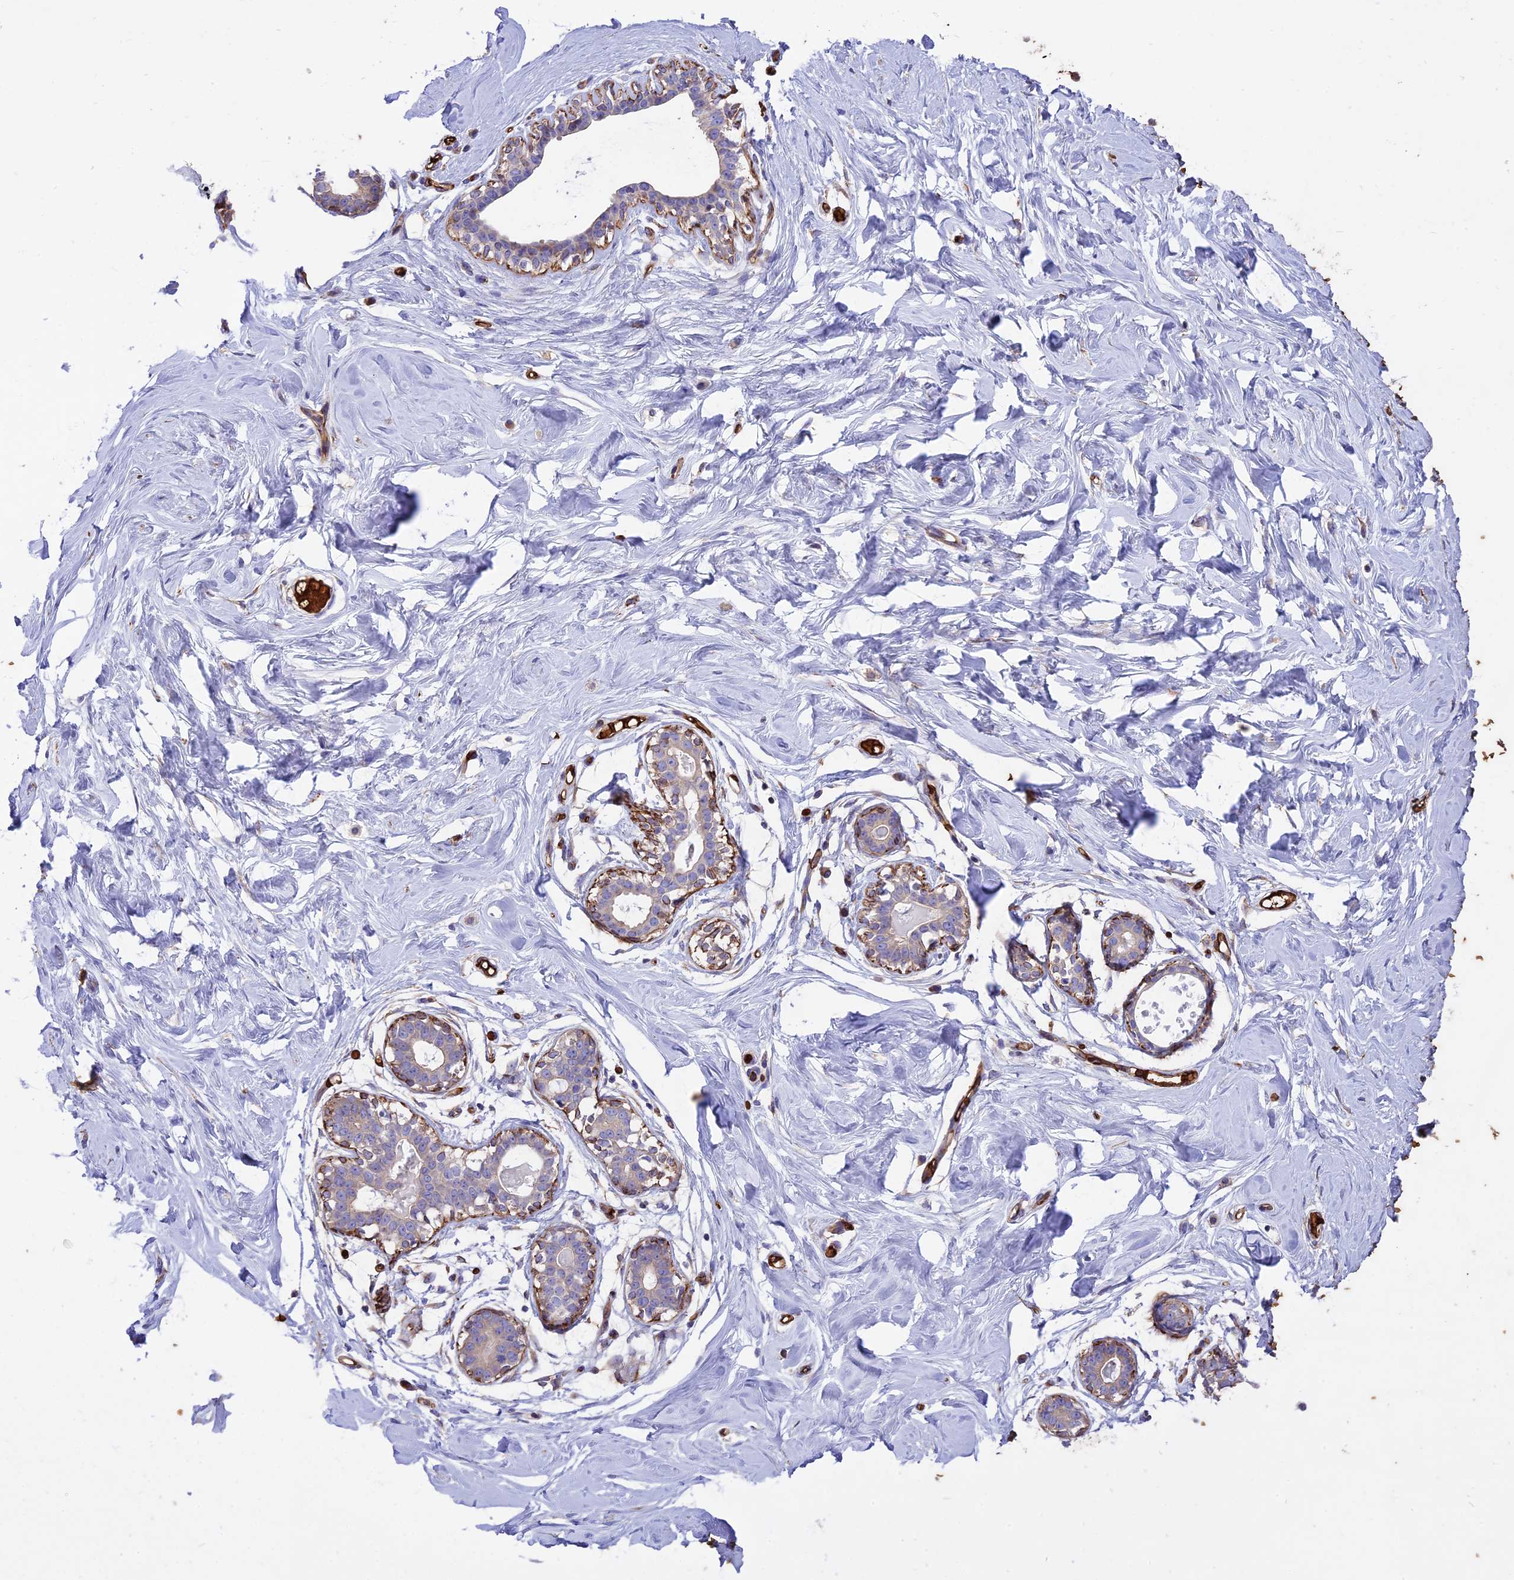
{"staining": {"intensity": "negative", "quantity": "none", "location": "none"}, "tissue": "breast", "cell_type": "Adipocytes", "image_type": "normal", "snomed": [{"axis": "morphology", "description": "Normal tissue, NOS"}, {"axis": "morphology", "description": "Adenoma, NOS"}, {"axis": "topography", "description": "Breast"}], "caption": "Immunohistochemistry of benign human breast displays no expression in adipocytes.", "gene": "TTC4", "patient": {"sex": "female", "age": 23}}